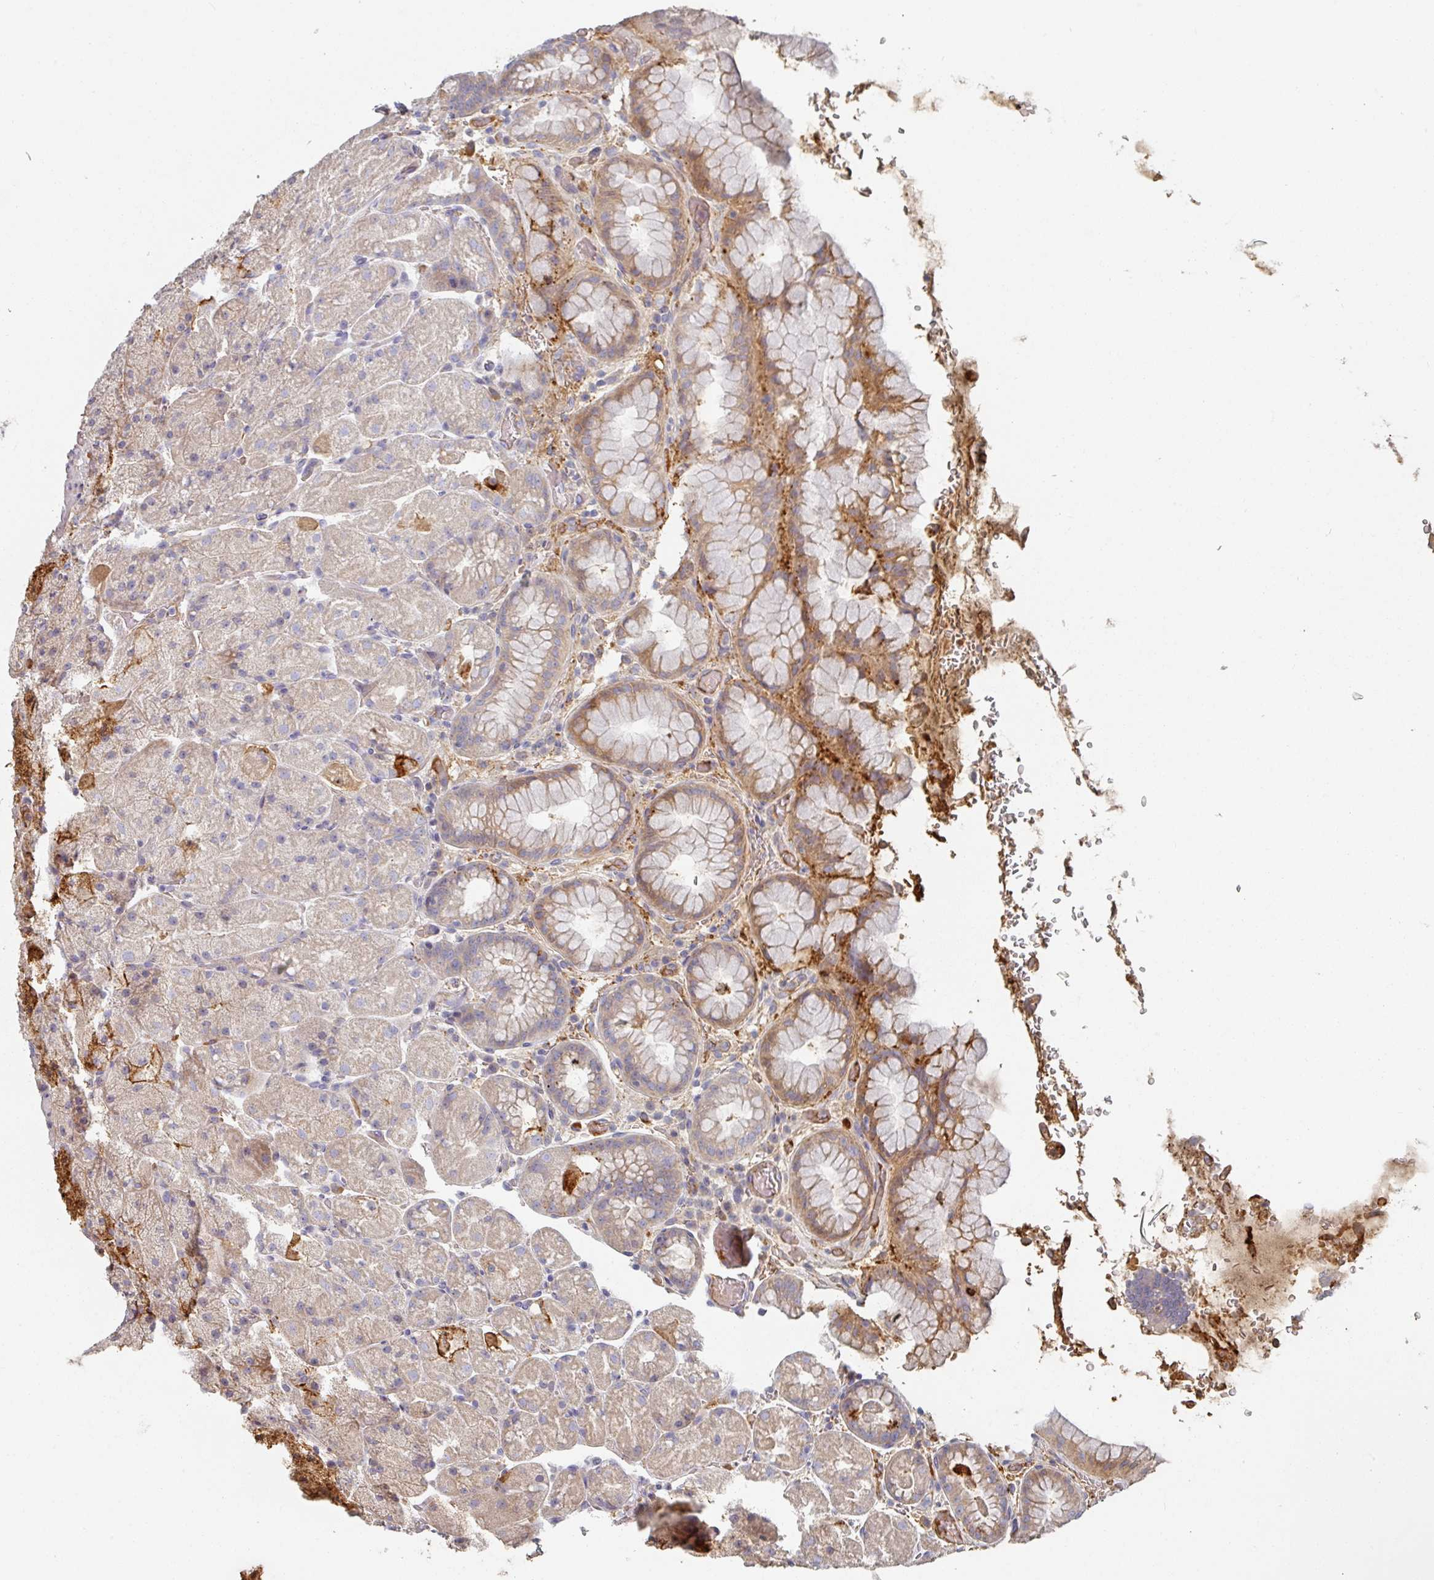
{"staining": {"intensity": "moderate", "quantity": "25%-75%", "location": "cytoplasmic/membranous"}, "tissue": "stomach", "cell_type": "Glandular cells", "image_type": "normal", "snomed": [{"axis": "morphology", "description": "Normal tissue, NOS"}, {"axis": "topography", "description": "Stomach, upper"}, {"axis": "topography", "description": "Stomach, lower"}], "caption": "Stomach stained with immunohistochemistry (IHC) reveals moderate cytoplasmic/membranous staining in approximately 25%-75% of glandular cells. (DAB IHC, brown staining for protein, blue staining for nuclei).", "gene": "ENSG00000249773", "patient": {"sex": "male", "age": 67}}